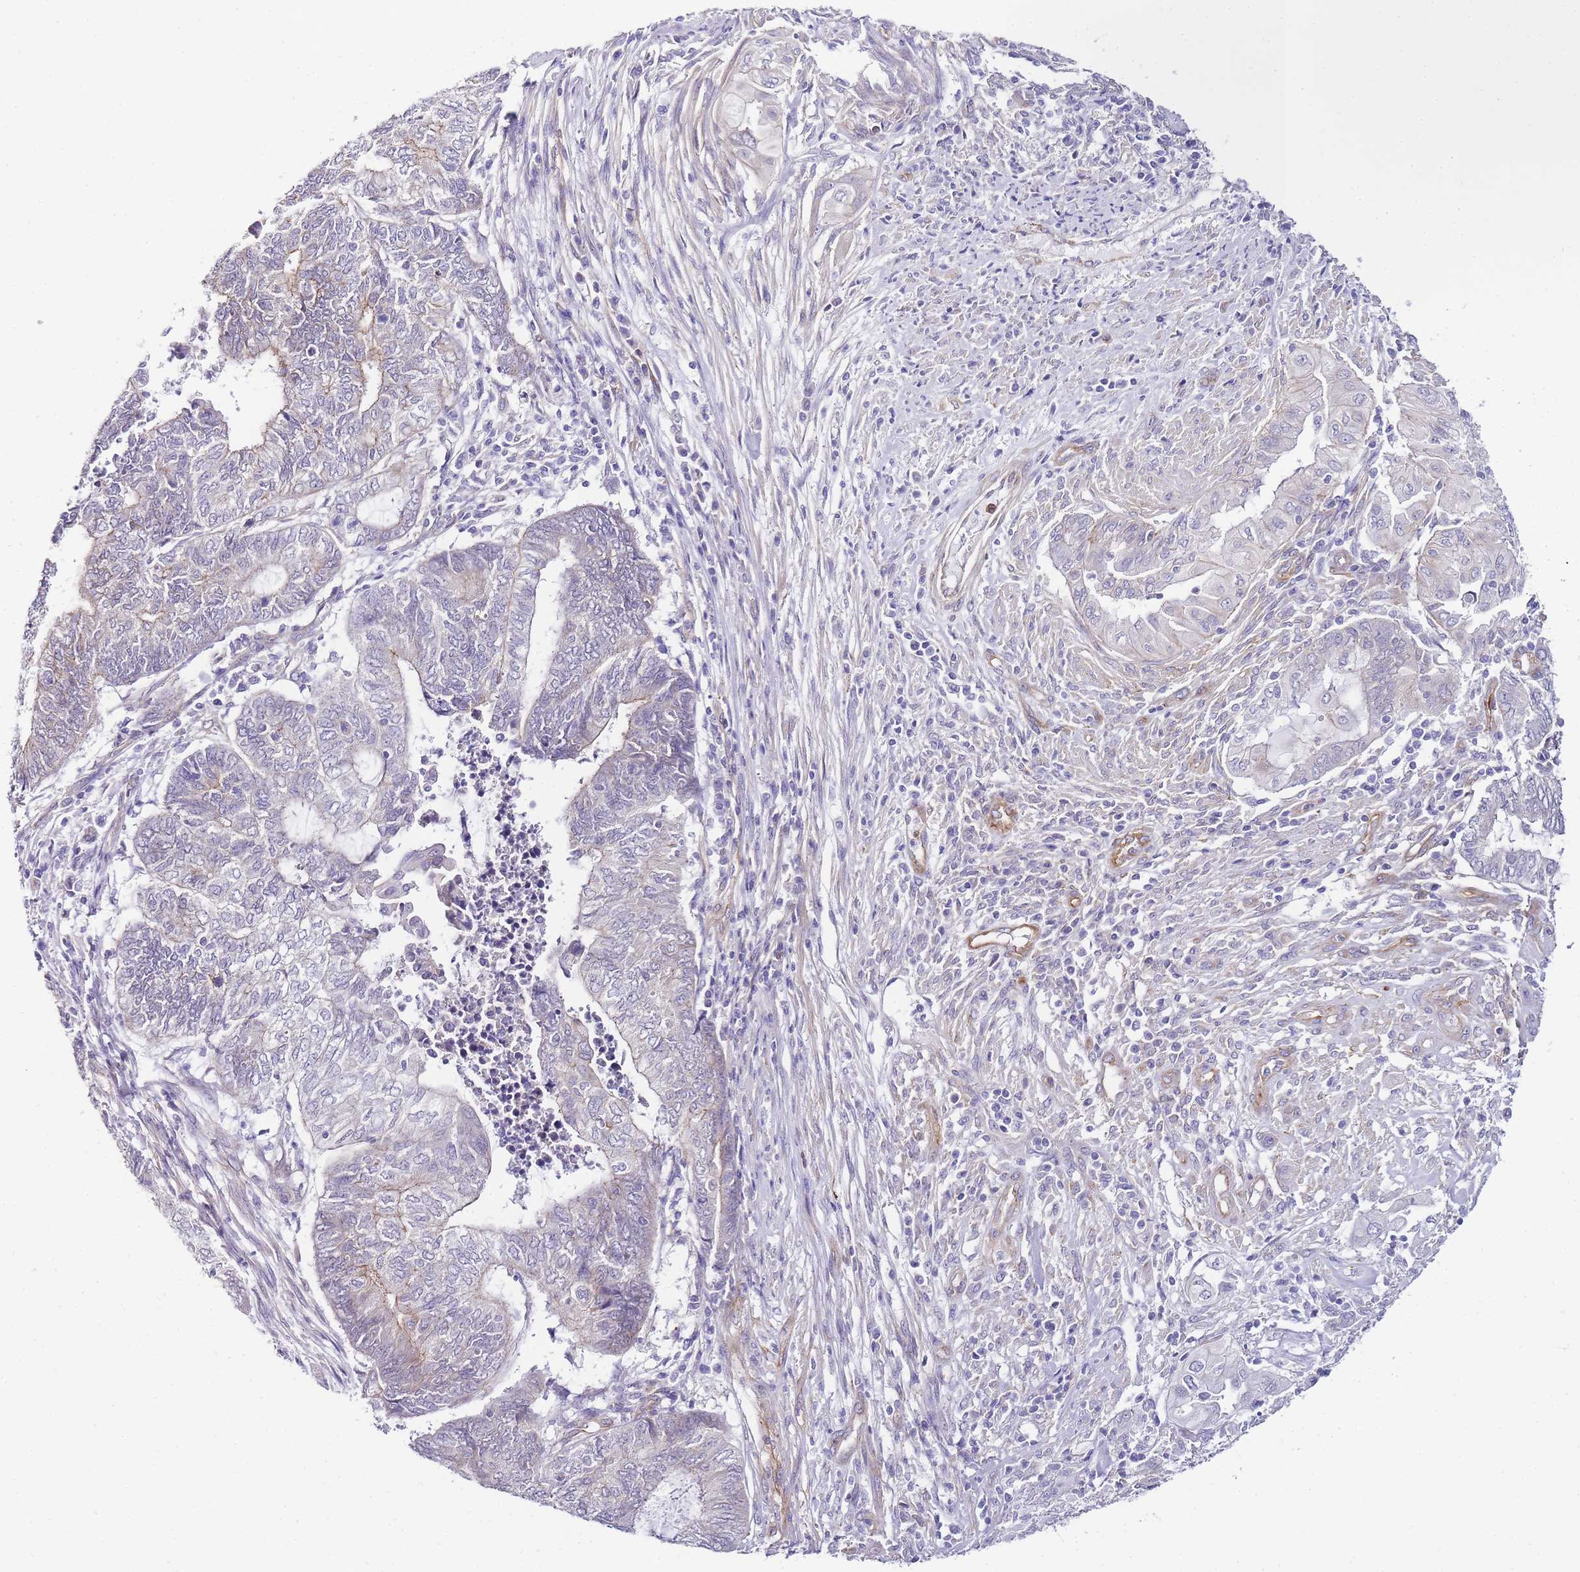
{"staining": {"intensity": "moderate", "quantity": "<25%", "location": "cytoplasmic/membranous"}, "tissue": "endometrial cancer", "cell_type": "Tumor cells", "image_type": "cancer", "snomed": [{"axis": "morphology", "description": "Adenocarcinoma, NOS"}, {"axis": "topography", "description": "Uterus"}, {"axis": "topography", "description": "Endometrium"}], "caption": "Protein expression analysis of human endometrial adenocarcinoma reveals moderate cytoplasmic/membranous positivity in approximately <25% of tumor cells.", "gene": "PDCD7", "patient": {"sex": "female", "age": 70}}